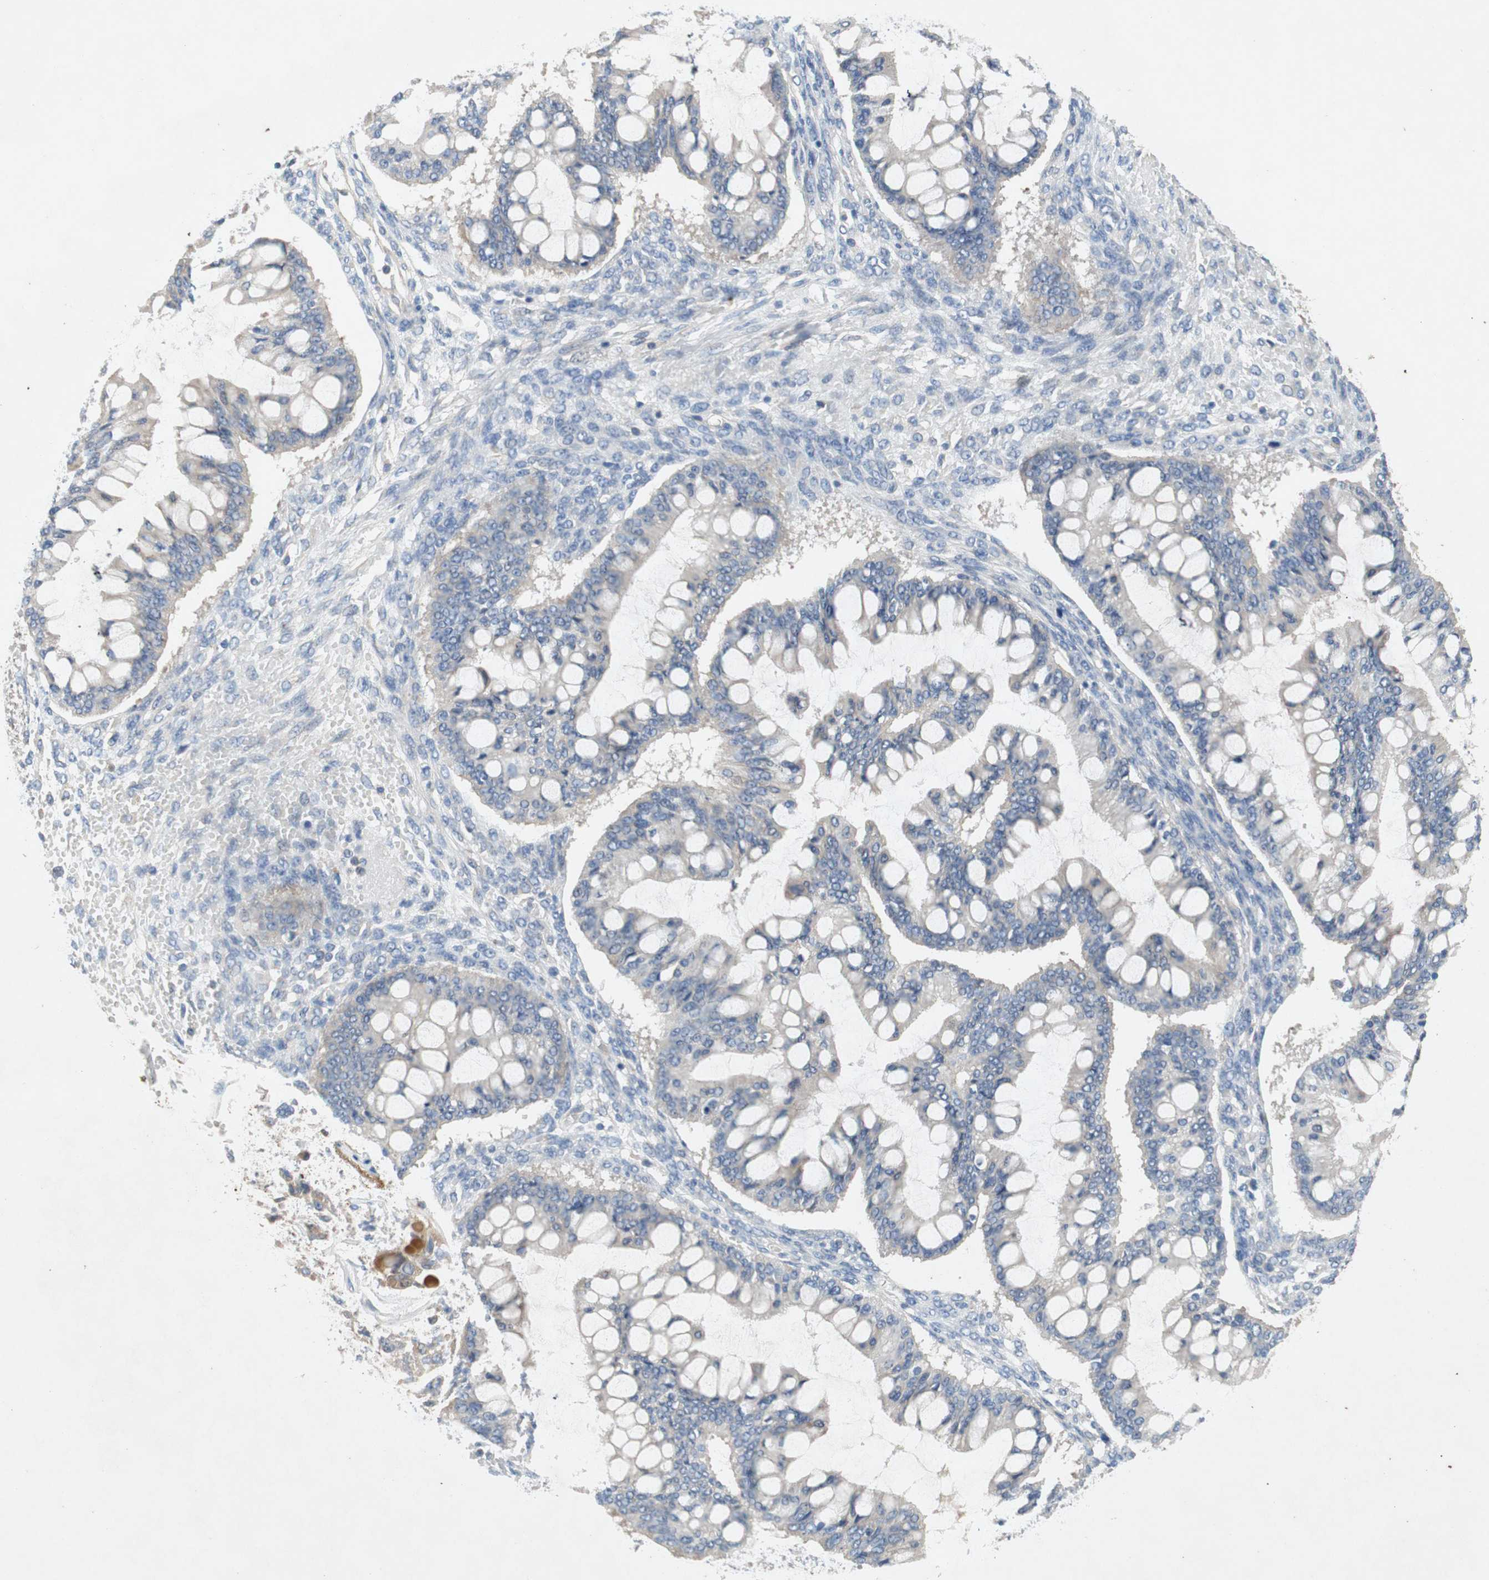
{"staining": {"intensity": "negative", "quantity": "none", "location": "none"}, "tissue": "ovarian cancer", "cell_type": "Tumor cells", "image_type": "cancer", "snomed": [{"axis": "morphology", "description": "Cystadenocarcinoma, mucinous, NOS"}, {"axis": "topography", "description": "Ovary"}], "caption": "A high-resolution micrograph shows immunohistochemistry (IHC) staining of ovarian cancer (mucinous cystadenocarcinoma), which displays no significant staining in tumor cells.", "gene": "RELB", "patient": {"sex": "female", "age": 73}}